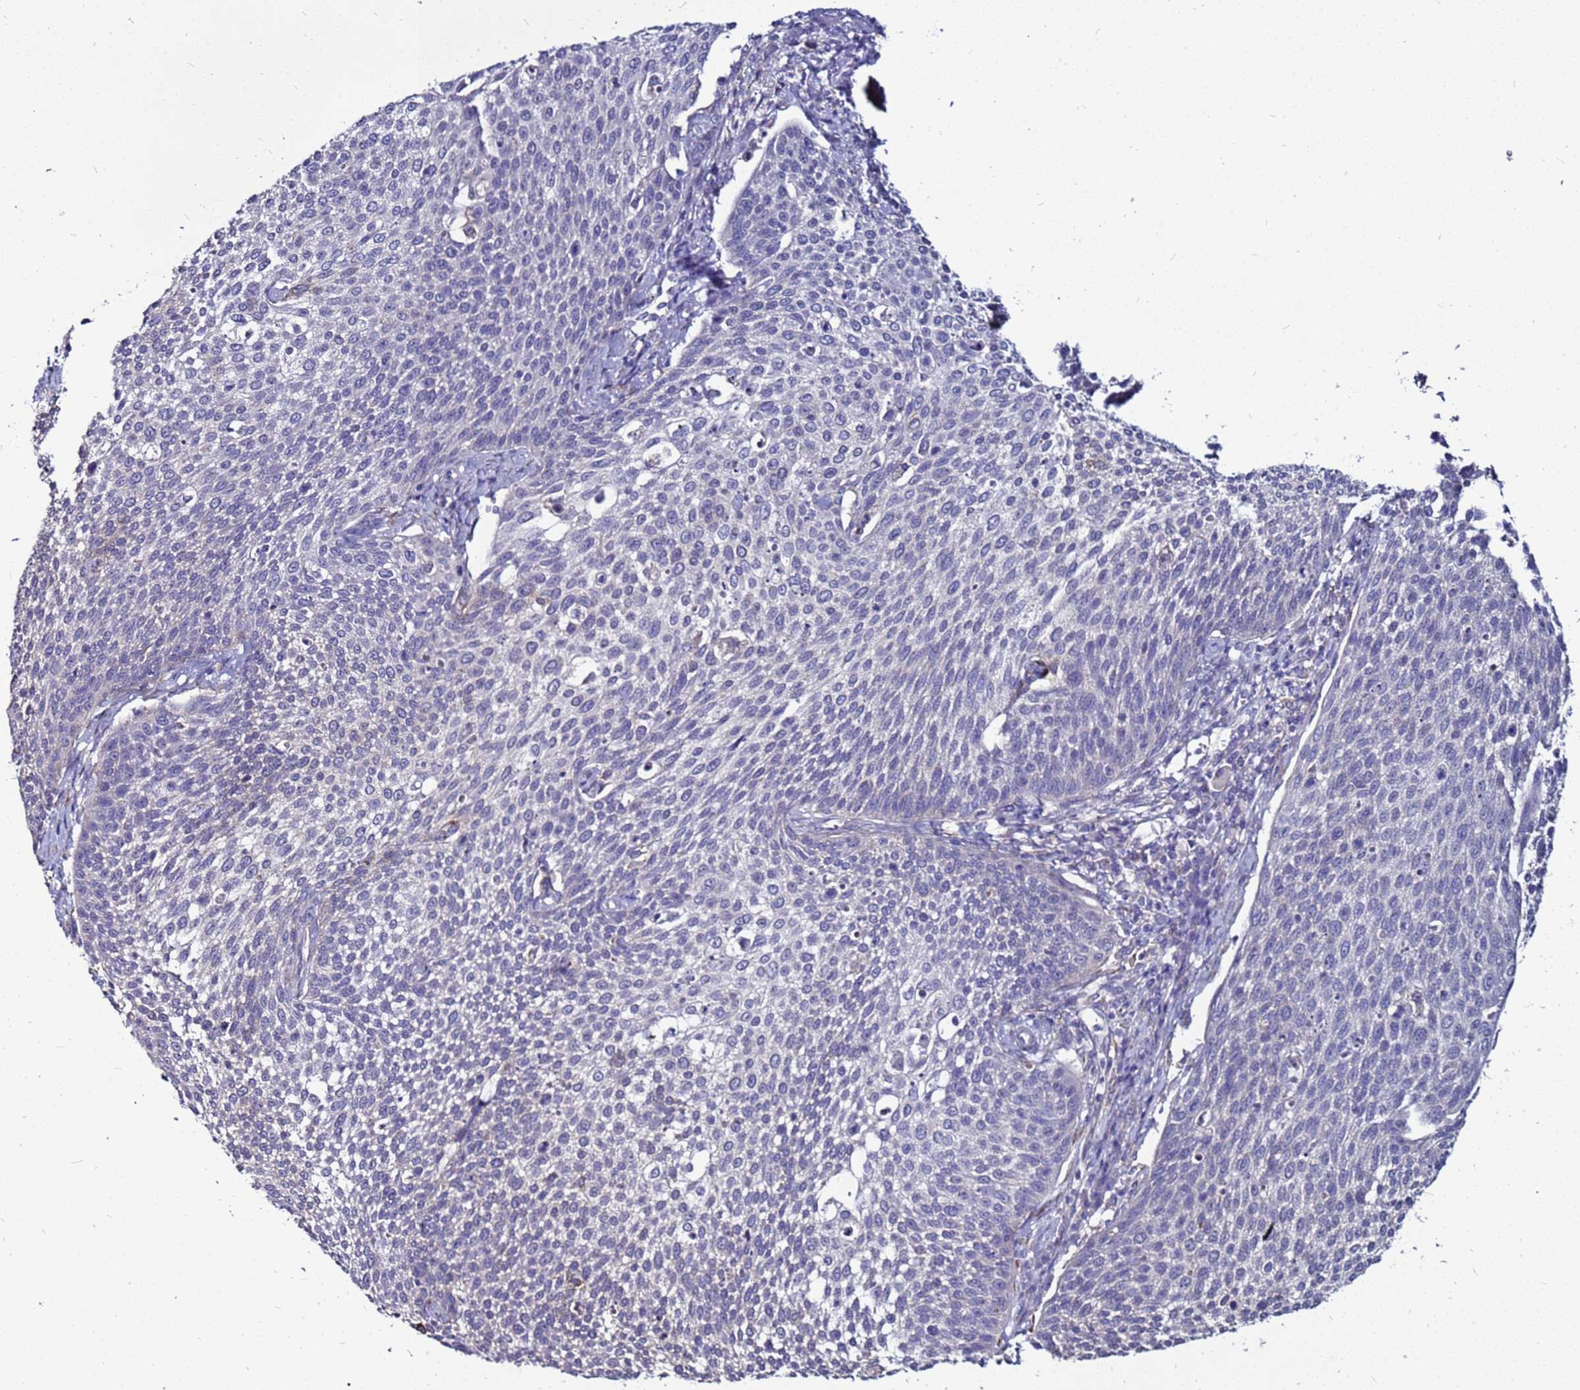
{"staining": {"intensity": "negative", "quantity": "none", "location": "none"}, "tissue": "cervical cancer", "cell_type": "Tumor cells", "image_type": "cancer", "snomed": [{"axis": "morphology", "description": "Squamous cell carcinoma, NOS"}, {"axis": "topography", "description": "Cervix"}], "caption": "DAB immunohistochemical staining of cervical cancer displays no significant expression in tumor cells.", "gene": "SLC44A3", "patient": {"sex": "female", "age": 34}}